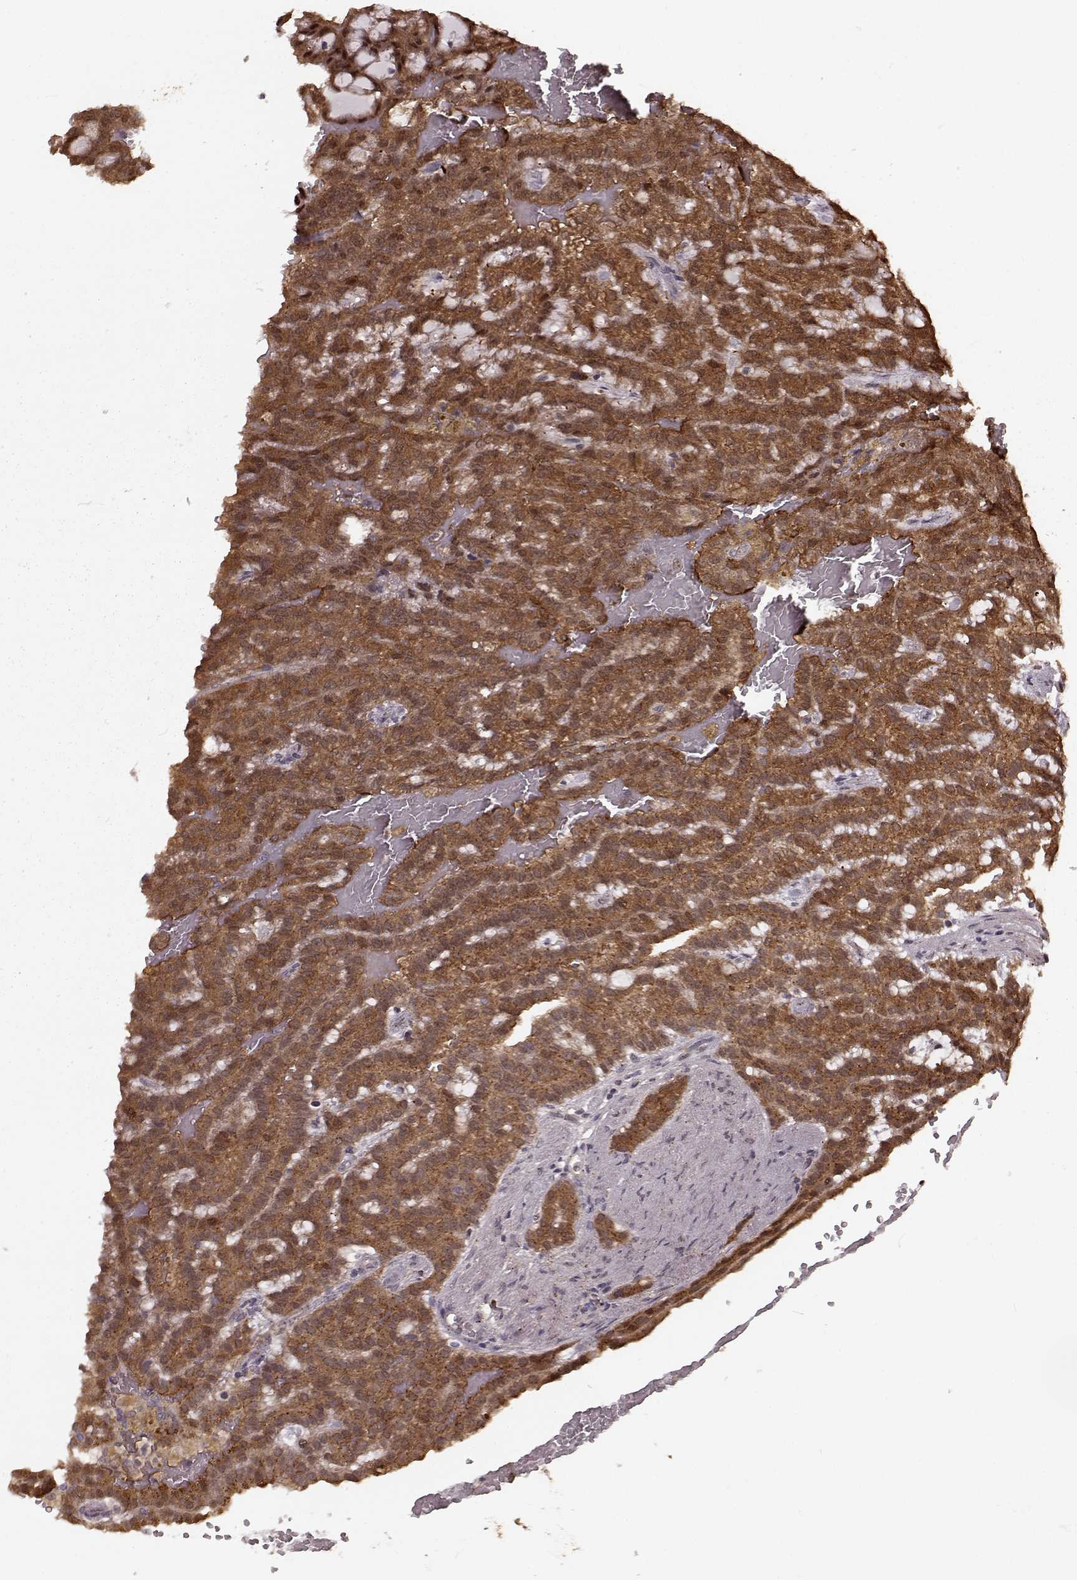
{"staining": {"intensity": "moderate", "quantity": ">75%", "location": "cytoplasmic/membranous,nuclear"}, "tissue": "renal cancer", "cell_type": "Tumor cells", "image_type": "cancer", "snomed": [{"axis": "morphology", "description": "Adenocarcinoma, NOS"}, {"axis": "topography", "description": "Kidney"}], "caption": "Immunohistochemical staining of renal cancer displays medium levels of moderate cytoplasmic/membranous and nuclear protein positivity in about >75% of tumor cells.", "gene": "GSS", "patient": {"sex": "male", "age": 63}}